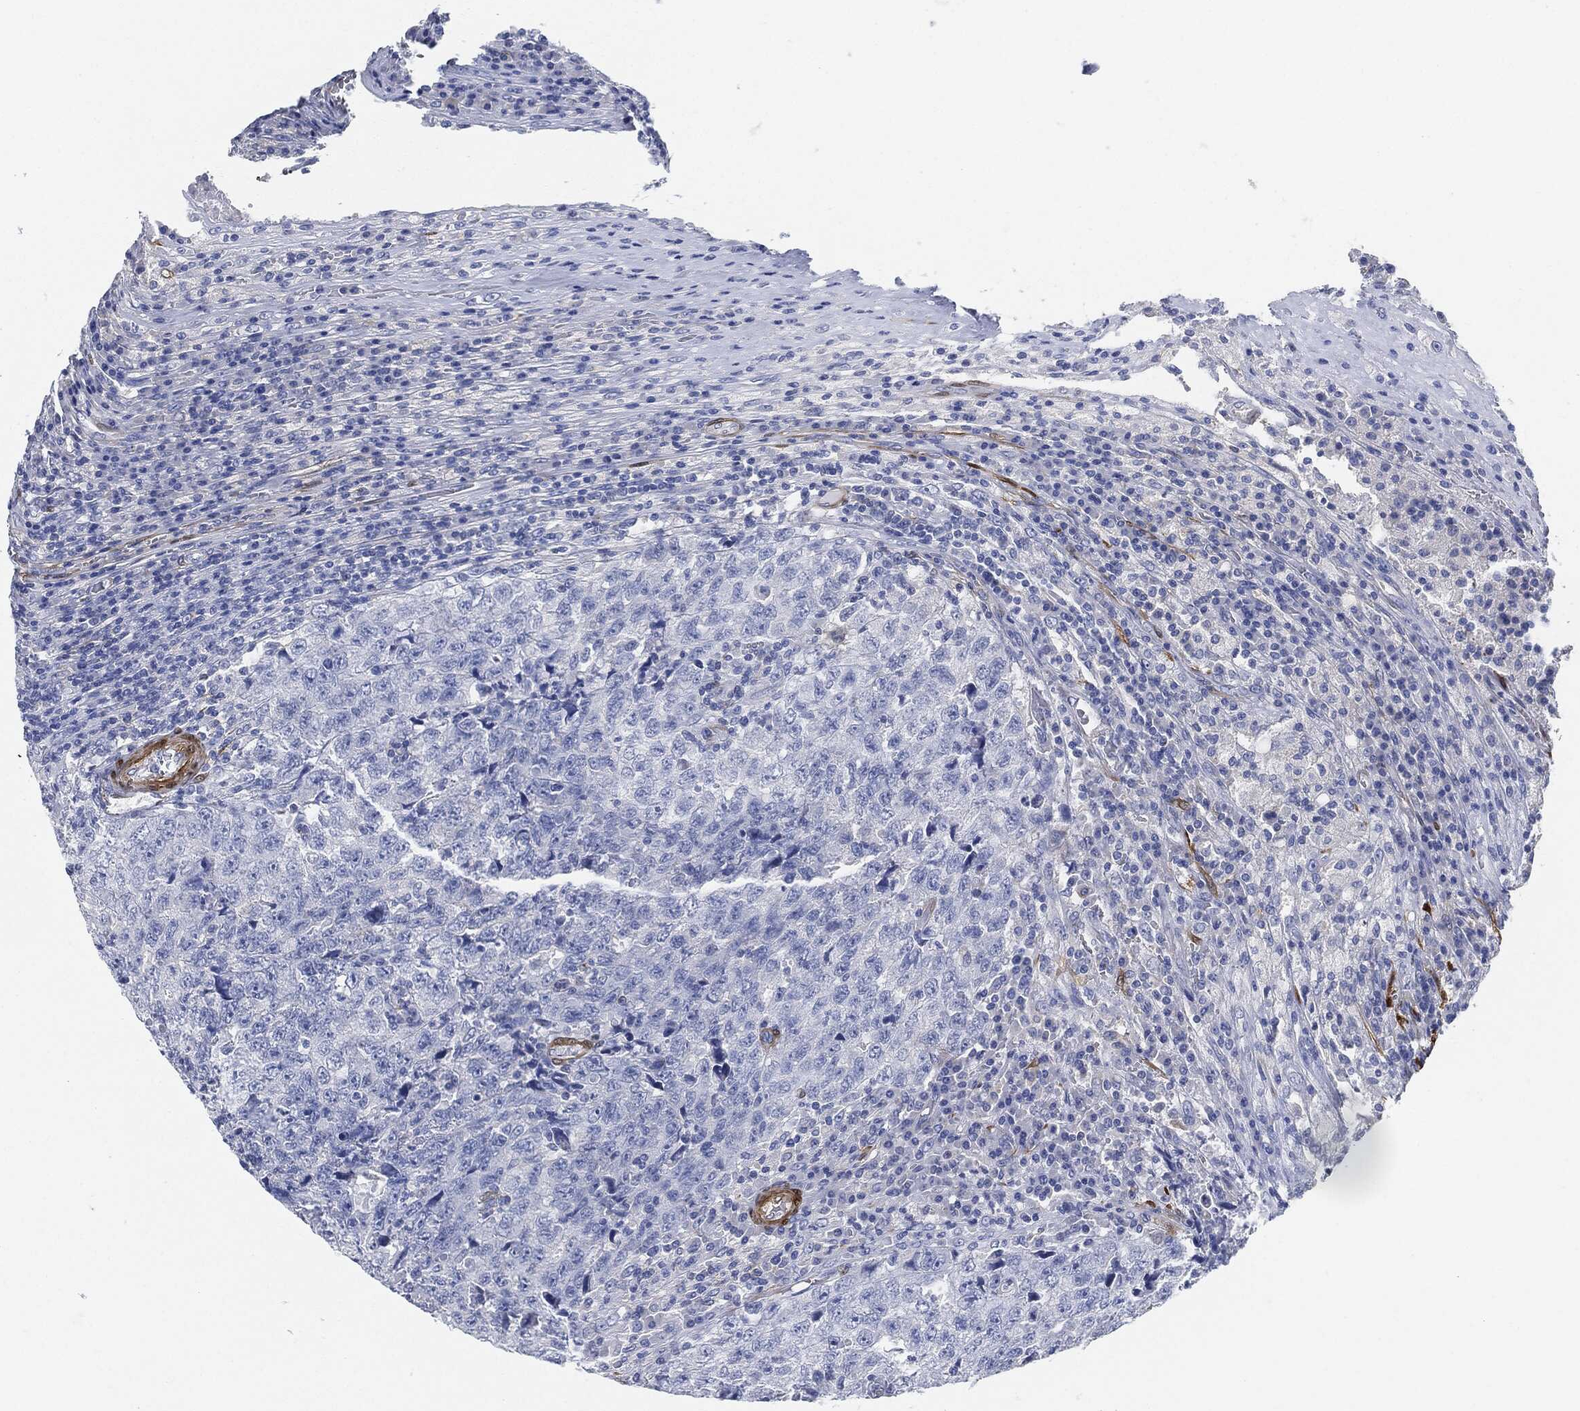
{"staining": {"intensity": "negative", "quantity": "none", "location": "none"}, "tissue": "testis cancer", "cell_type": "Tumor cells", "image_type": "cancer", "snomed": [{"axis": "morphology", "description": "Necrosis, NOS"}, {"axis": "morphology", "description": "Carcinoma, Embryonal, NOS"}, {"axis": "topography", "description": "Testis"}], "caption": "DAB immunohistochemical staining of testis cancer (embryonal carcinoma) displays no significant expression in tumor cells.", "gene": "TAGLN", "patient": {"sex": "male", "age": 19}}